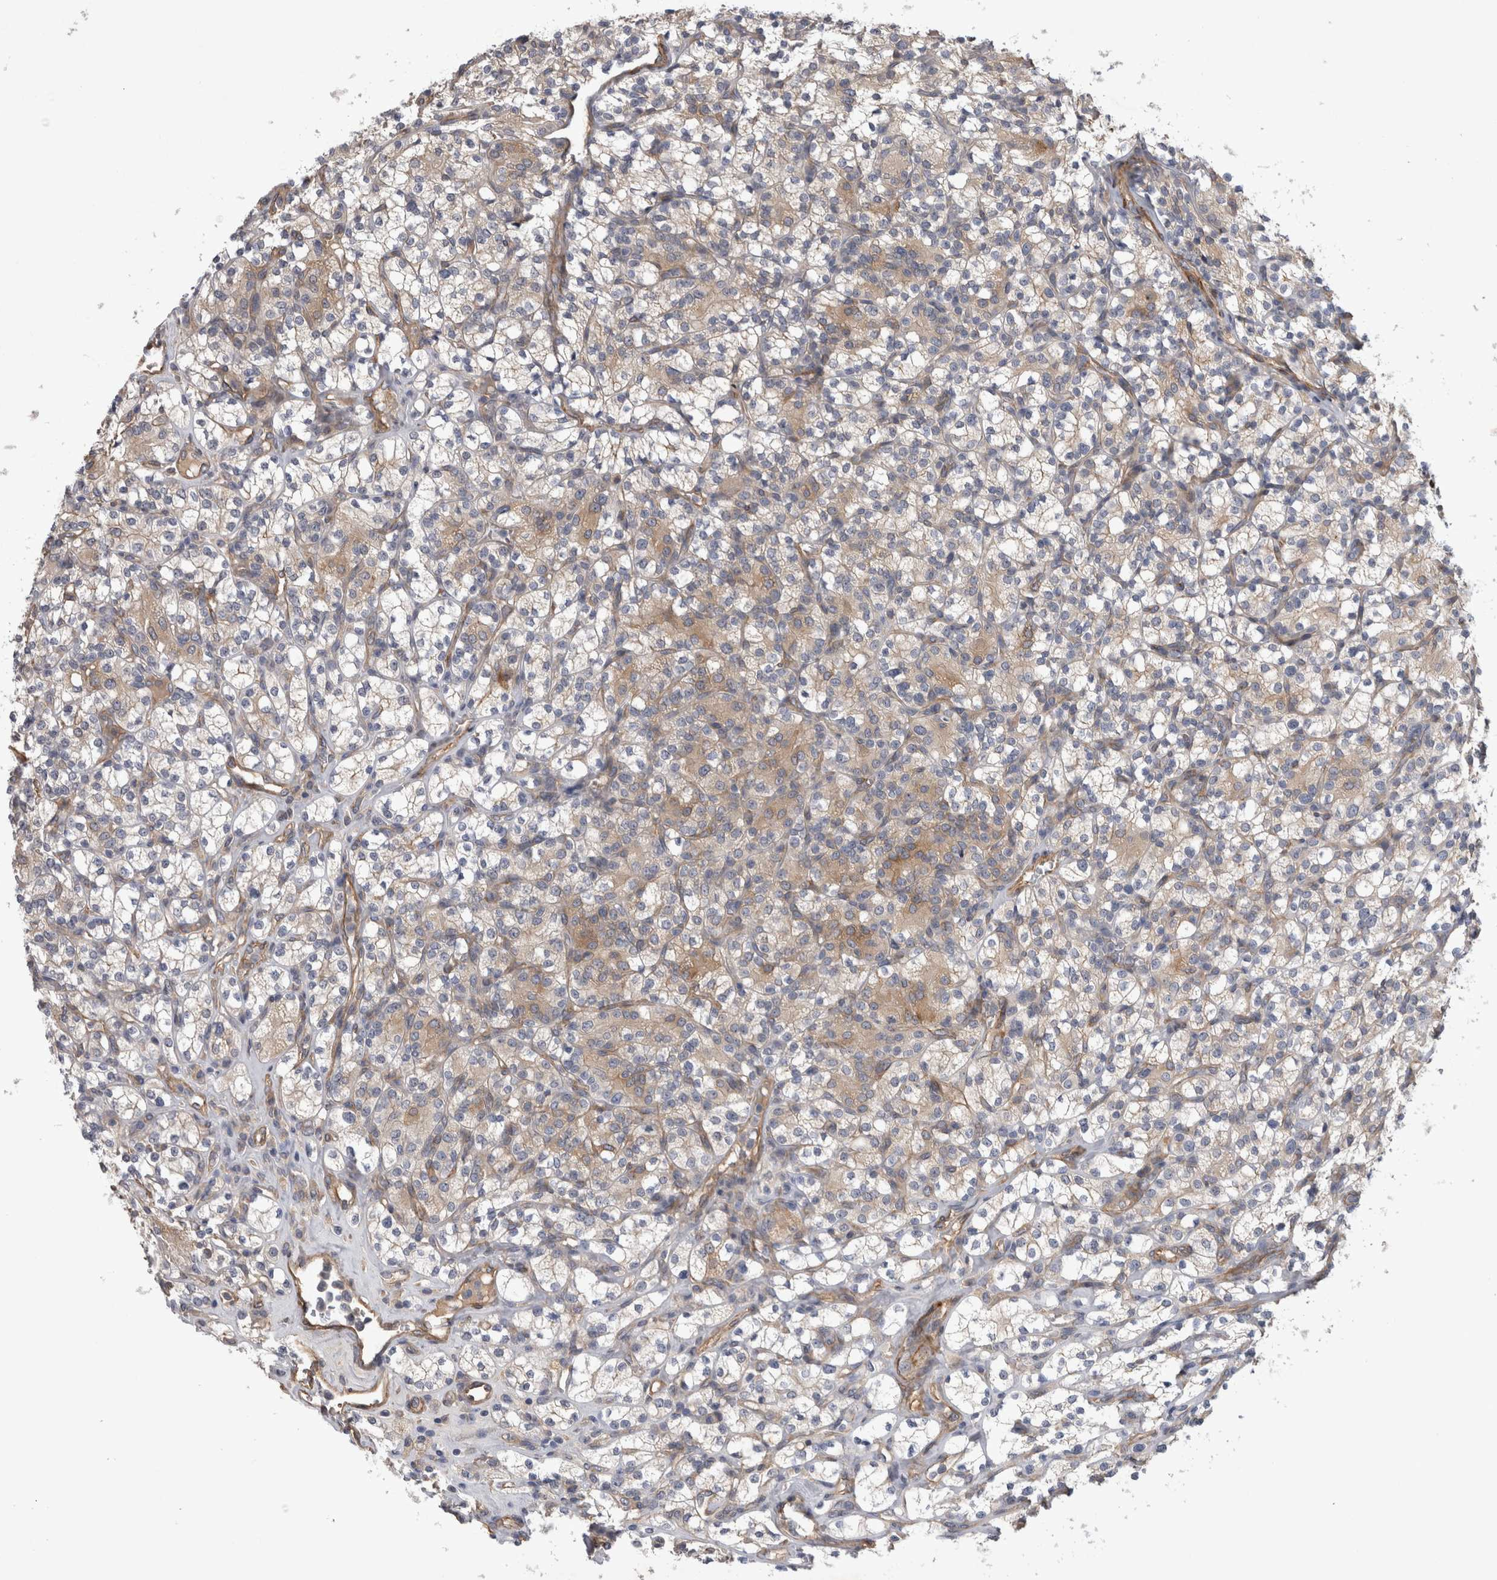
{"staining": {"intensity": "weak", "quantity": "<25%", "location": "cytoplasmic/membranous"}, "tissue": "renal cancer", "cell_type": "Tumor cells", "image_type": "cancer", "snomed": [{"axis": "morphology", "description": "Adenocarcinoma, NOS"}, {"axis": "topography", "description": "Kidney"}], "caption": "The histopathology image shows no significant positivity in tumor cells of adenocarcinoma (renal). (DAB immunohistochemistry visualized using brightfield microscopy, high magnification).", "gene": "ANKFY1", "patient": {"sex": "male", "age": 77}}